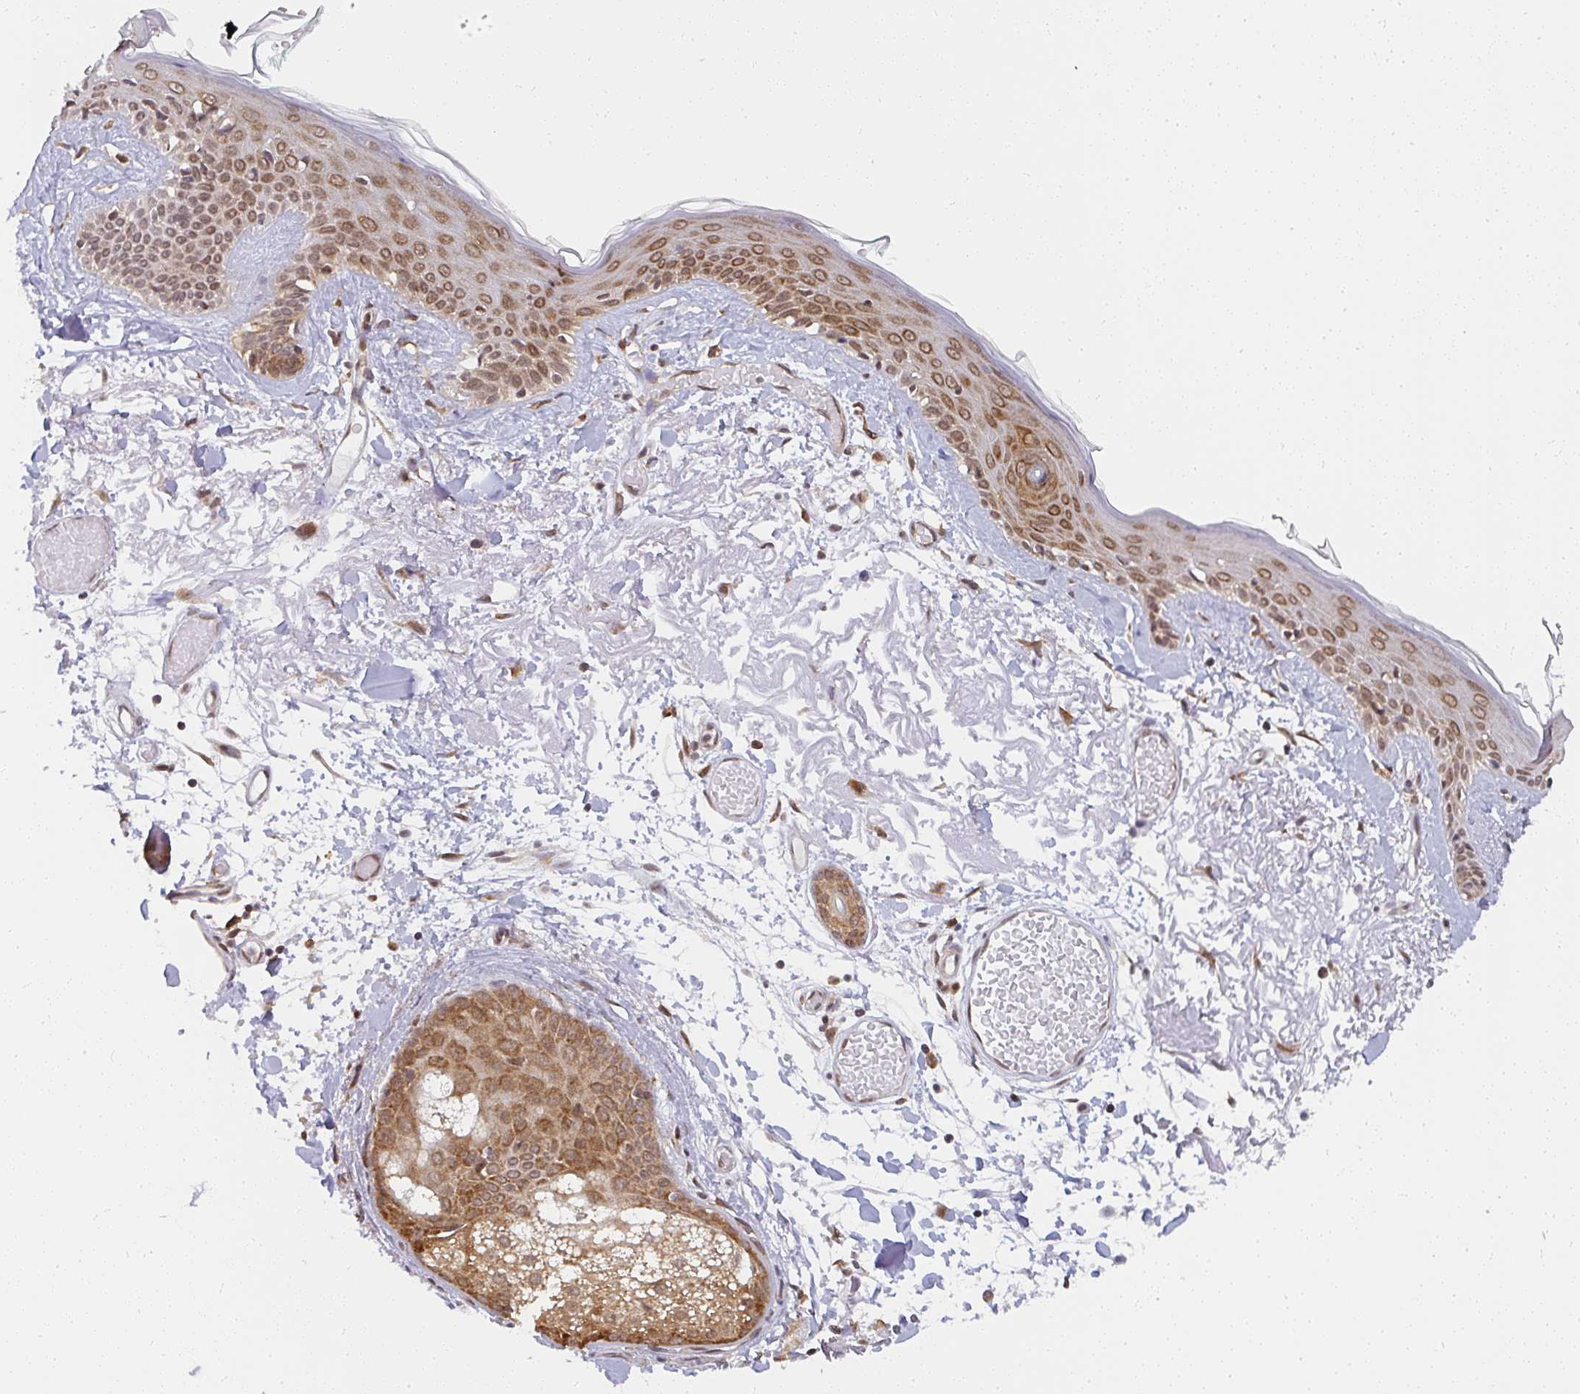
{"staining": {"intensity": "moderate", "quantity": ">75%", "location": "cytoplasmic/membranous,nuclear"}, "tissue": "skin", "cell_type": "Fibroblasts", "image_type": "normal", "snomed": [{"axis": "morphology", "description": "Normal tissue, NOS"}, {"axis": "topography", "description": "Skin"}], "caption": "A photomicrograph showing moderate cytoplasmic/membranous,nuclear expression in about >75% of fibroblasts in unremarkable skin, as visualized by brown immunohistochemical staining.", "gene": "SYNCRIP", "patient": {"sex": "male", "age": 79}}